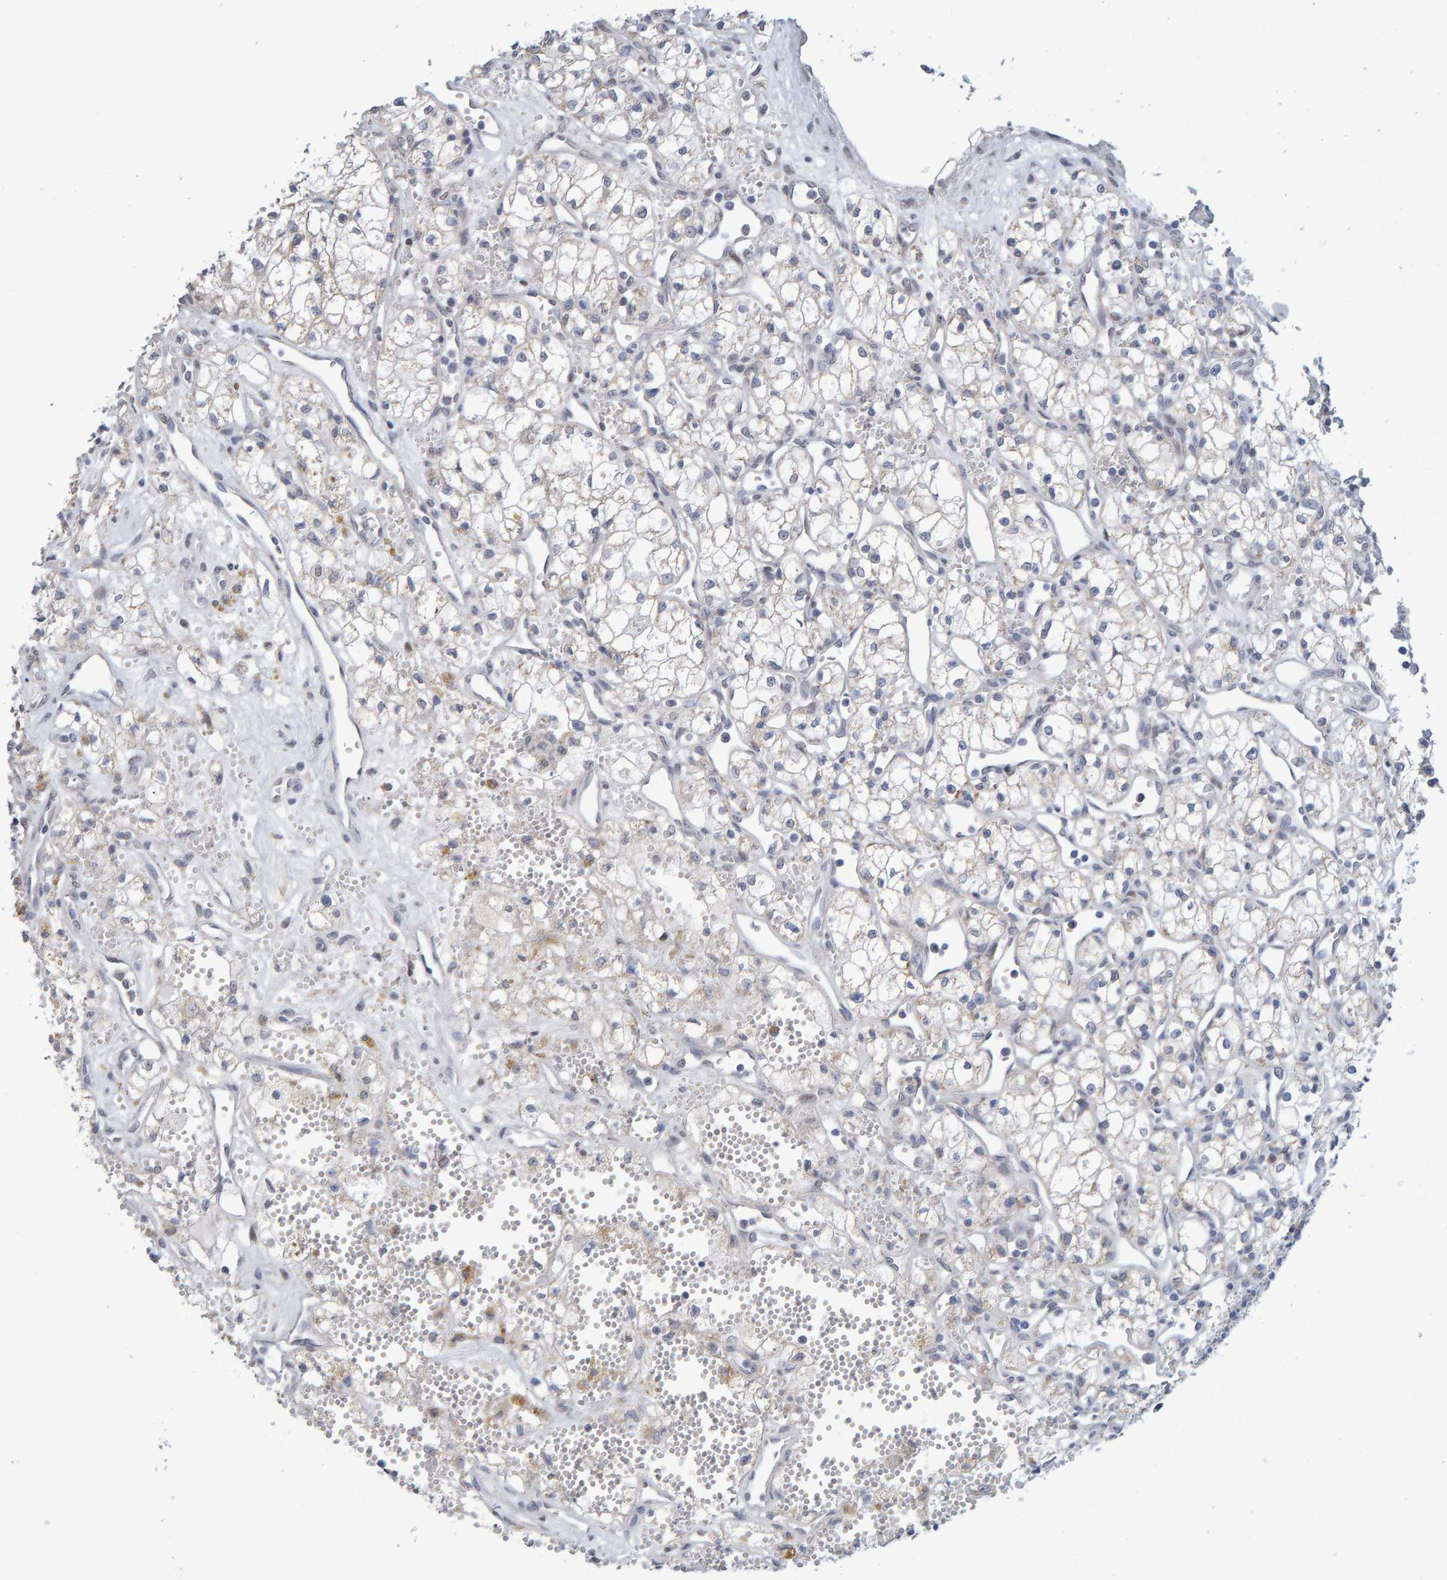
{"staining": {"intensity": "weak", "quantity": "<25%", "location": "cytoplasmic/membranous"}, "tissue": "renal cancer", "cell_type": "Tumor cells", "image_type": "cancer", "snomed": [{"axis": "morphology", "description": "Adenocarcinoma, NOS"}, {"axis": "topography", "description": "Kidney"}], "caption": "Photomicrograph shows no protein staining in tumor cells of renal cancer tissue. Nuclei are stained in blue.", "gene": "USP43", "patient": {"sex": "male", "age": 59}}